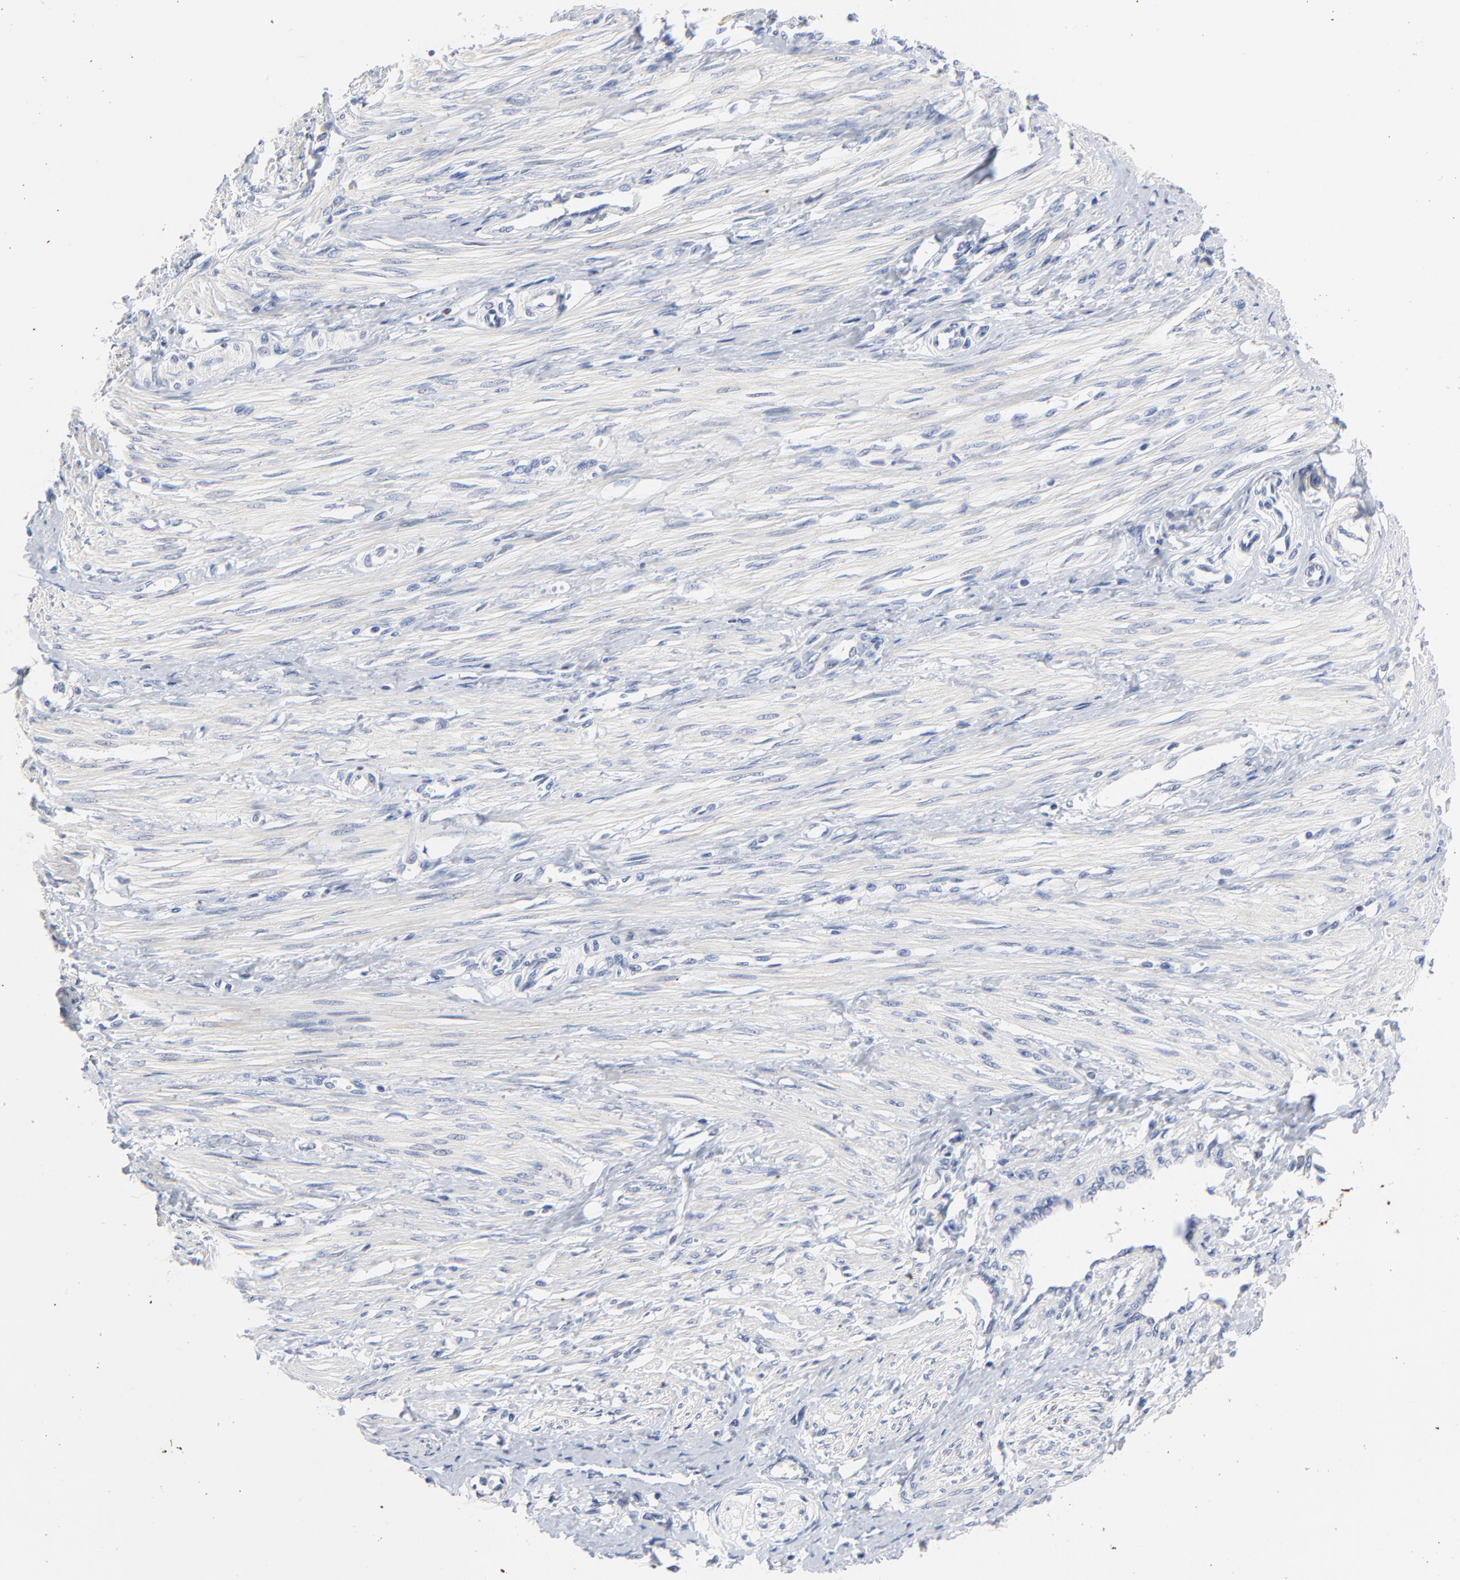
{"staining": {"intensity": "weak", "quantity": "25%-75%", "location": "cytoplasmic/membranous"}, "tissue": "smooth muscle", "cell_type": "Smooth muscle cells", "image_type": "normal", "snomed": [{"axis": "morphology", "description": "Normal tissue, NOS"}, {"axis": "topography", "description": "Smooth muscle"}, {"axis": "topography", "description": "Uterus"}], "caption": "Immunohistochemical staining of unremarkable smooth muscle exhibits low levels of weak cytoplasmic/membranous expression in about 25%-75% of smooth muscle cells. (brown staining indicates protein expression, while blue staining denotes nuclei).", "gene": "AADAC", "patient": {"sex": "female", "age": 39}}